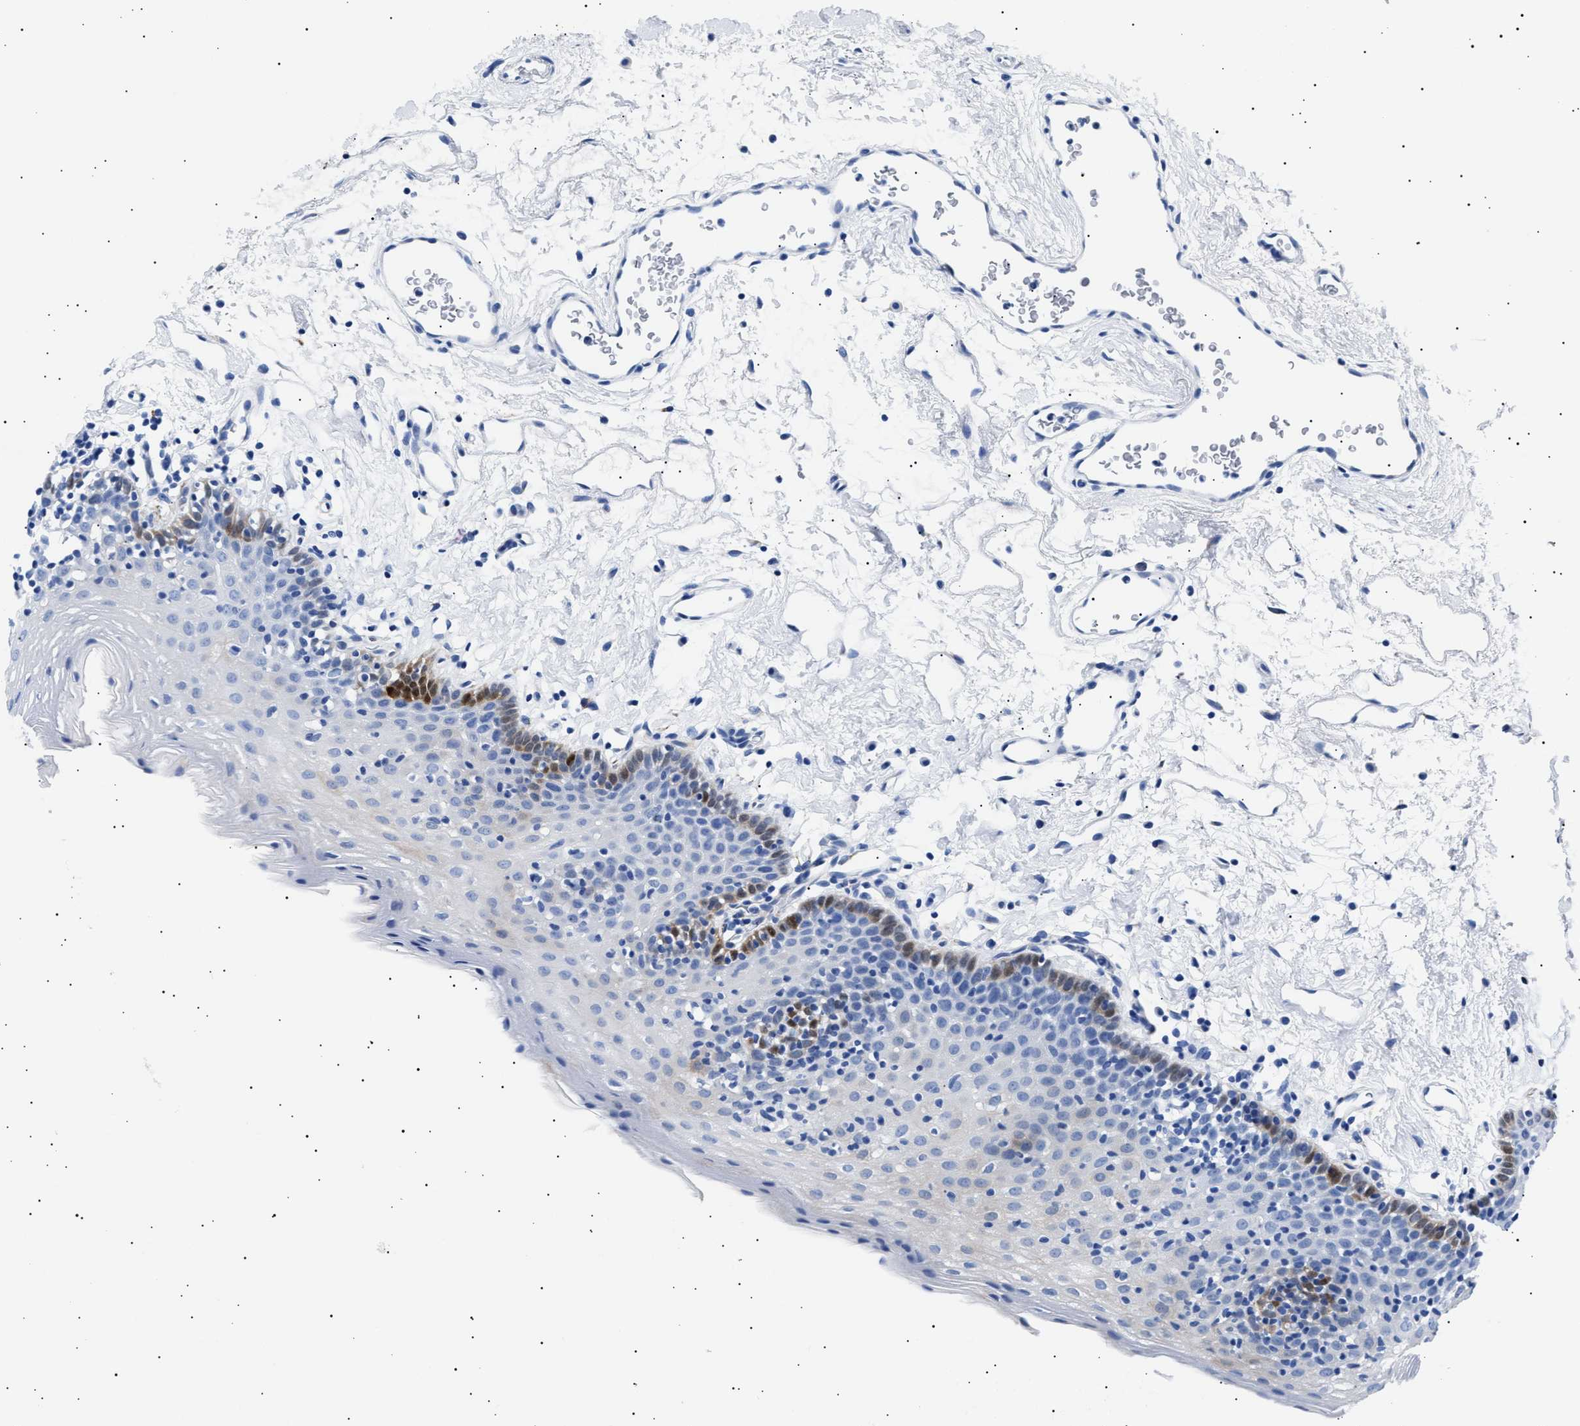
{"staining": {"intensity": "strong", "quantity": "<25%", "location": "cytoplasmic/membranous,nuclear"}, "tissue": "oral mucosa", "cell_type": "Squamous epithelial cells", "image_type": "normal", "snomed": [{"axis": "morphology", "description": "Normal tissue, NOS"}, {"axis": "topography", "description": "Oral tissue"}], "caption": "A brown stain highlights strong cytoplasmic/membranous,nuclear expression of a protein in squamous epithelial cells of normal human oral mucosa. (Brightfield microscopy of DAB IHC at high magnification).", "gene": "HEMGN", "patient": {"sex": "male", "age": 66}}